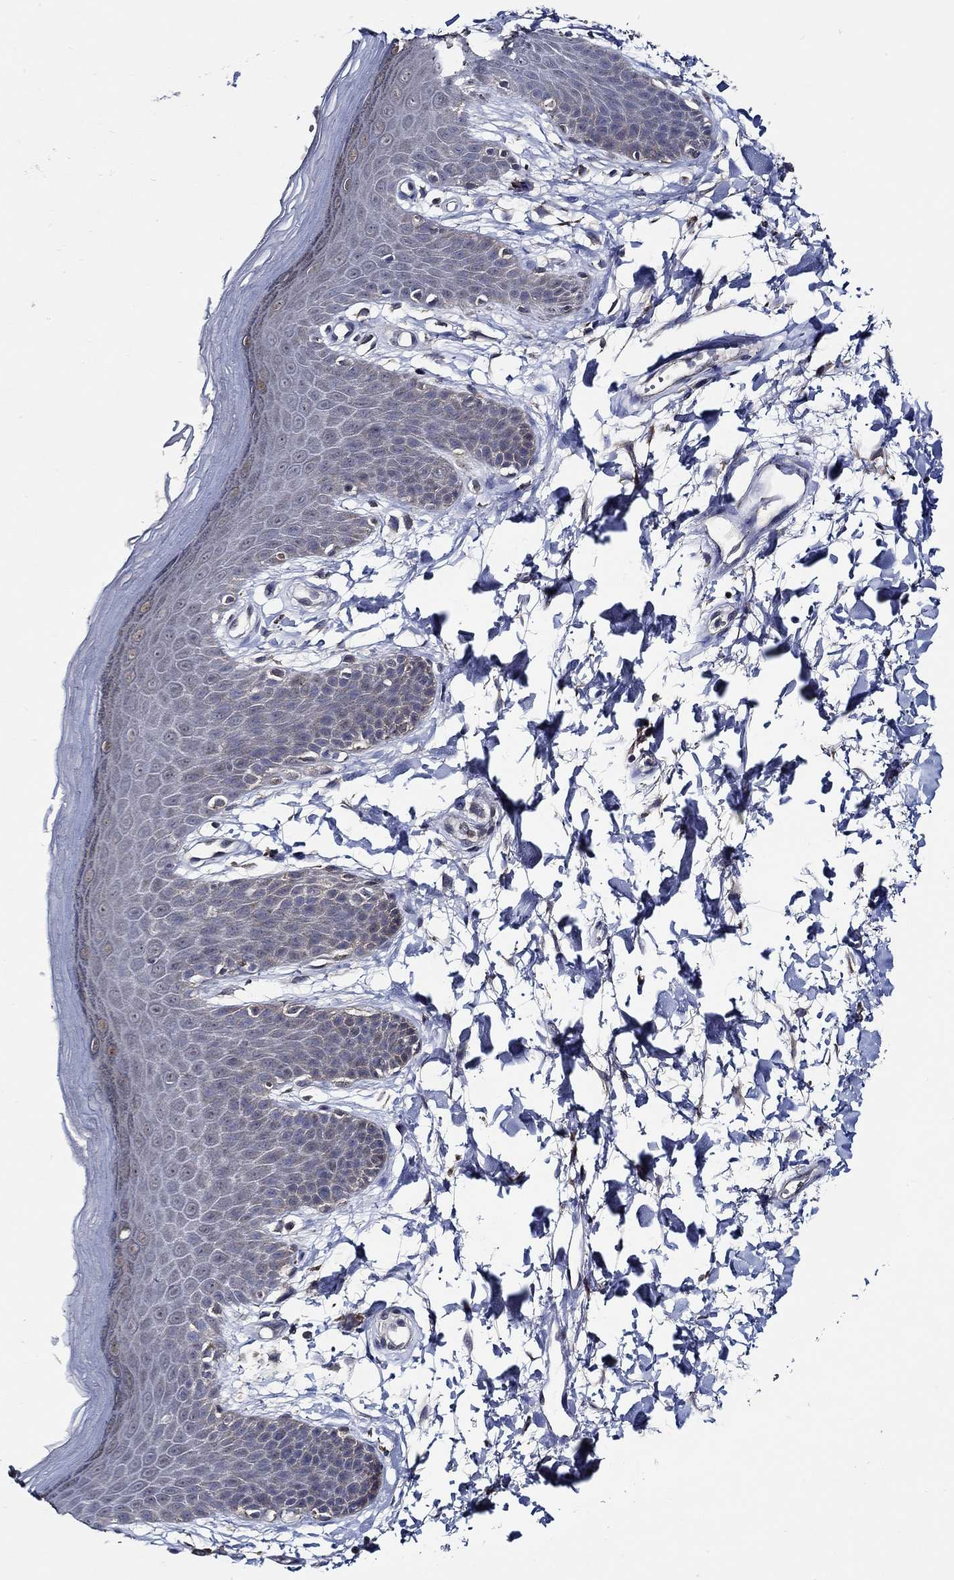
{"staining": {"intensity": "negative", "quantity": "none", "location": "none"}, "tissue": "skin", "cell_type": "Epidermal cells", "image_type": "normal", "snomed": [{"axis": "morphology", "description": "Normal tissue, NOS"}, {"axis": "topography", "description": "Anal"}], "caption": "Immunohistochemistry (IHC) image of unremarkable human skin stained for a protein (brown), which shows no staining in epidermal cells. The staining is performed using DAB (3,3'-diaminobenzidine) brown chromogen with nuclei counter-stained in using hematoxylin.", "gene": "WDR53", "patient": {"sex": "male", "age": 53}}